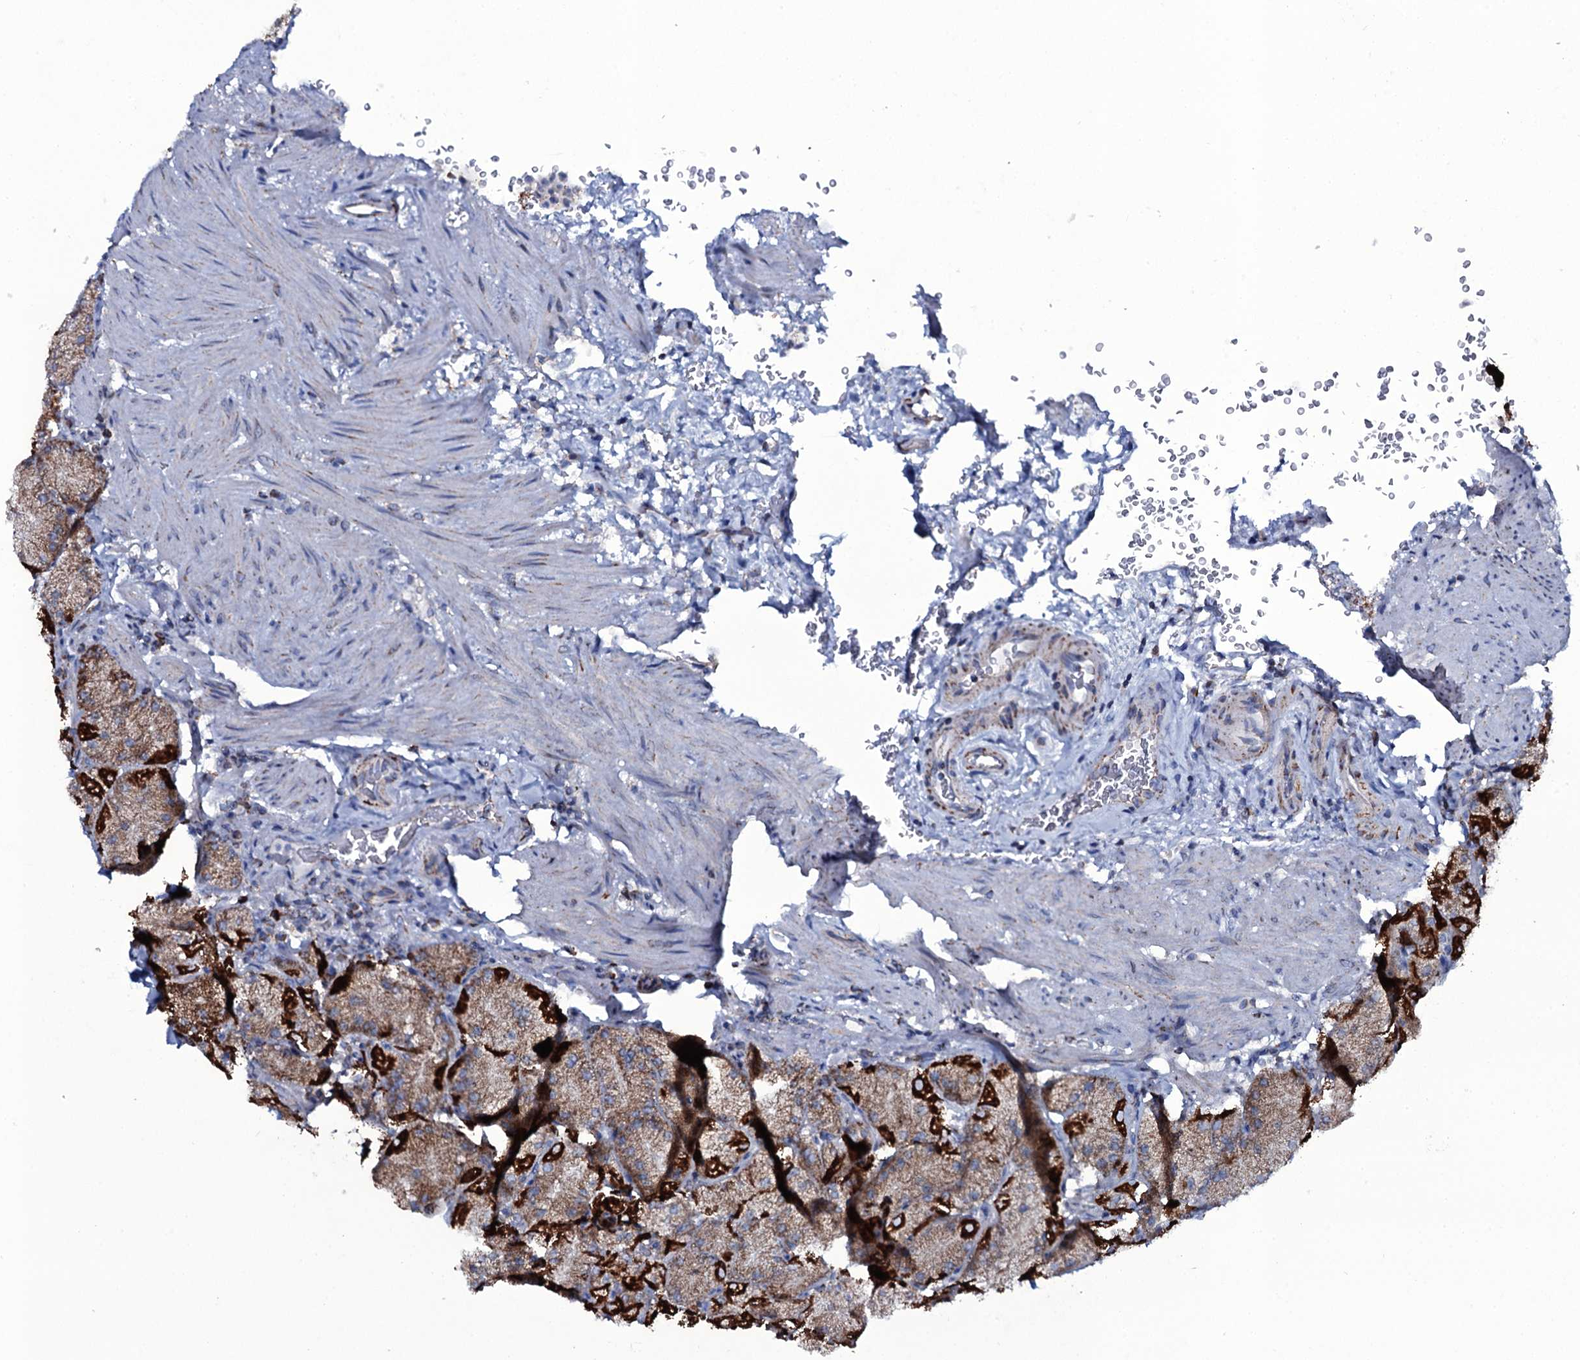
{"staining": {"intensity": "strong", "quantity": ">75%", "location": "cytoplasmic/membranous"}, "tissue": "stomach", "cell_type": "Glandular cells", "image_type": "normal", "snomed": [{"axis": "morphology", "description": "Normal tissue, NOS"}, {"axis": "topography", "description": "Stomach, upper"}, {"axis": "topography", "description": "Stomach, lower"}], "caption": "Stomach stained with a brown dye displays strong cytoplasmic/membranous positive expression in approximately >75% of glandular cells.", "gene": "MRPS35", "patient": {"sex": "male", "age": 80}}